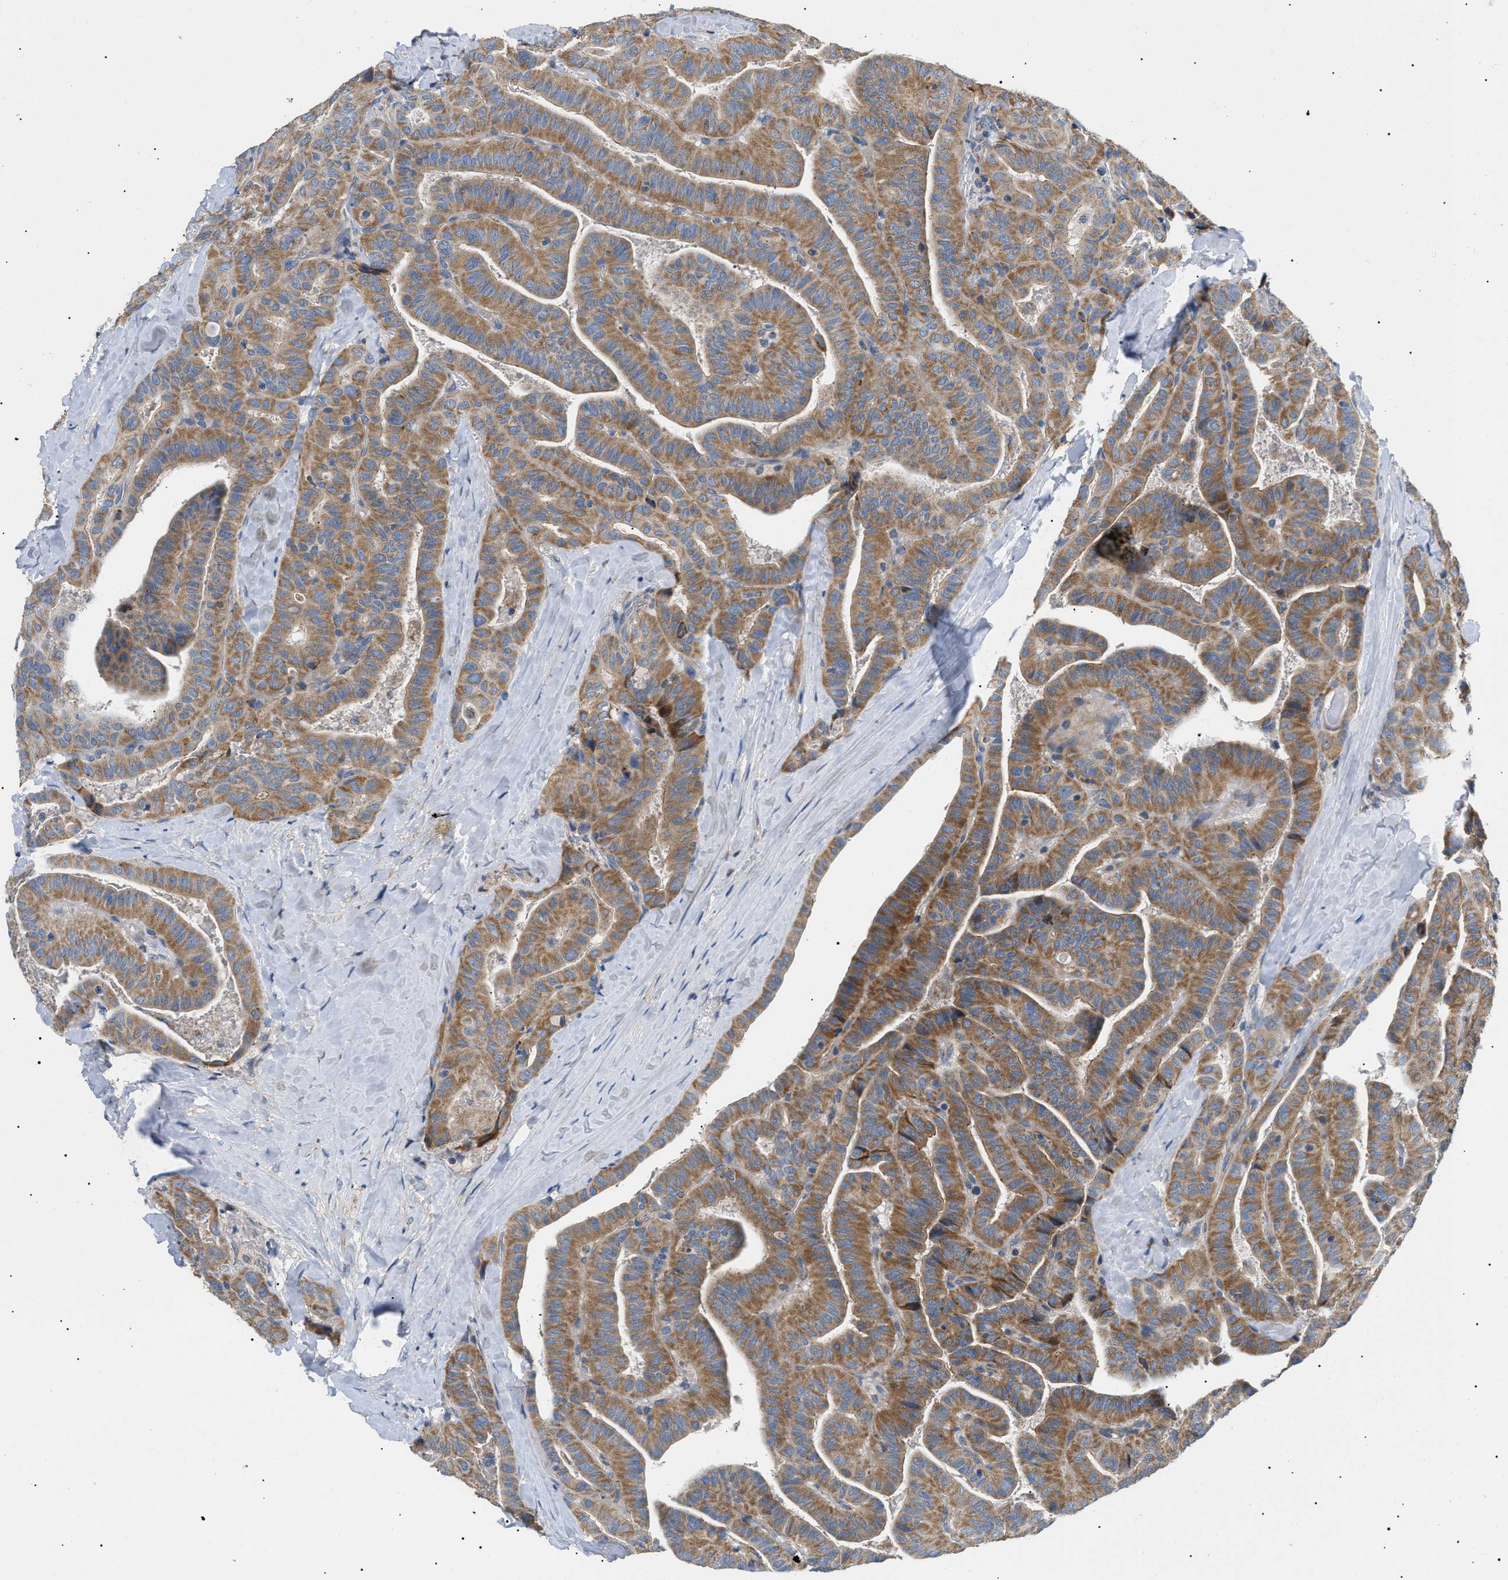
{"staining": {"intensity": "moderate", "quantity": ">75%", "location": "cytoplasmic/membranous"}, "tissue": "thyroid cancer", "cell_type": "Tumor cells", "image_type": "cancer", "snomed": [{"axis": "morphology", "description": "Papillary adenocarcinoma, NOS"}, {"axis": "topography", "description": "Thyroid gland"}], "caption": "Papillary adenocarcinoma (thyroid) stained with a brown dye shows moderate cytoplasmic/membranous positive expression in approximately >75% of tumor cells.", "gene": "TOMM6", "patient": {"sex": "male", "age": 77}}